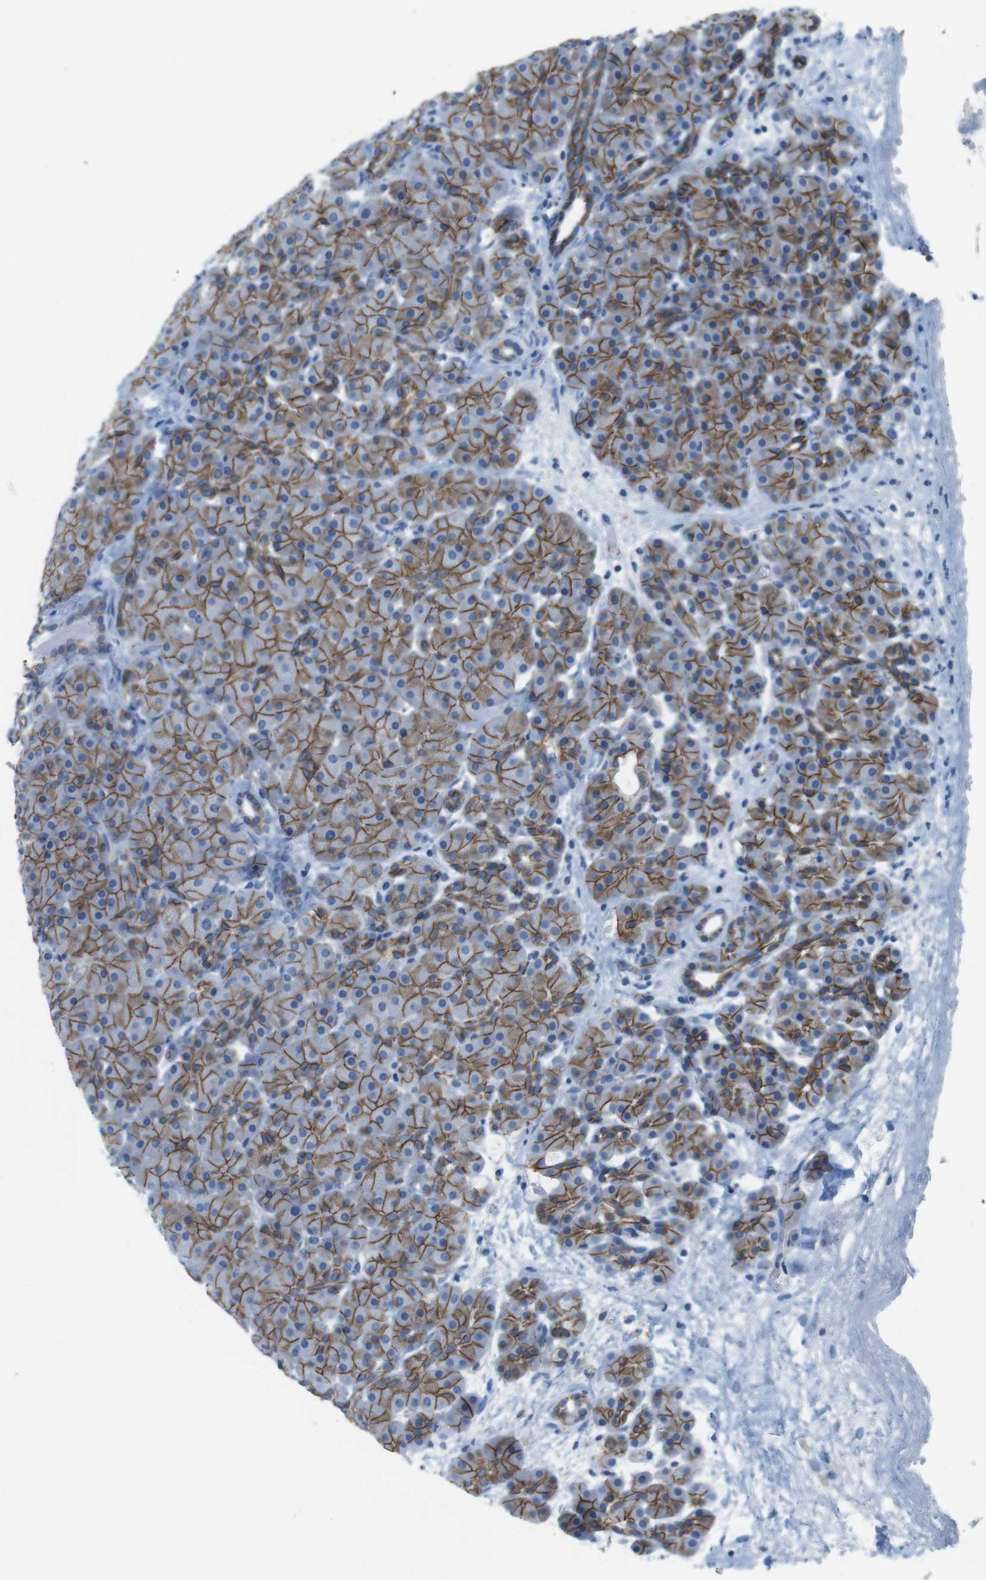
{"staining": {"intensity": "moderate", "quantity": ">75%", "location": "cytoplasmic/membranous"}, "tissue": "pancreas", "cell_type": "Exocrine glandular cells", "image_type": "normal", "snomed": [{"axis": "morphology", "description": "Normal tissue, NOS"}, {"axis": "topography", "description": "Pancreas"}], "caption": "Immunohistochemical staining of normal pancreas demonstrates medium levels of moderate cytoplasmic/membranous staining in approximately >75% of exocrine glandular cells.", "gene": "SLC6A6", "patient": {"sex": "male", "age": 66}}